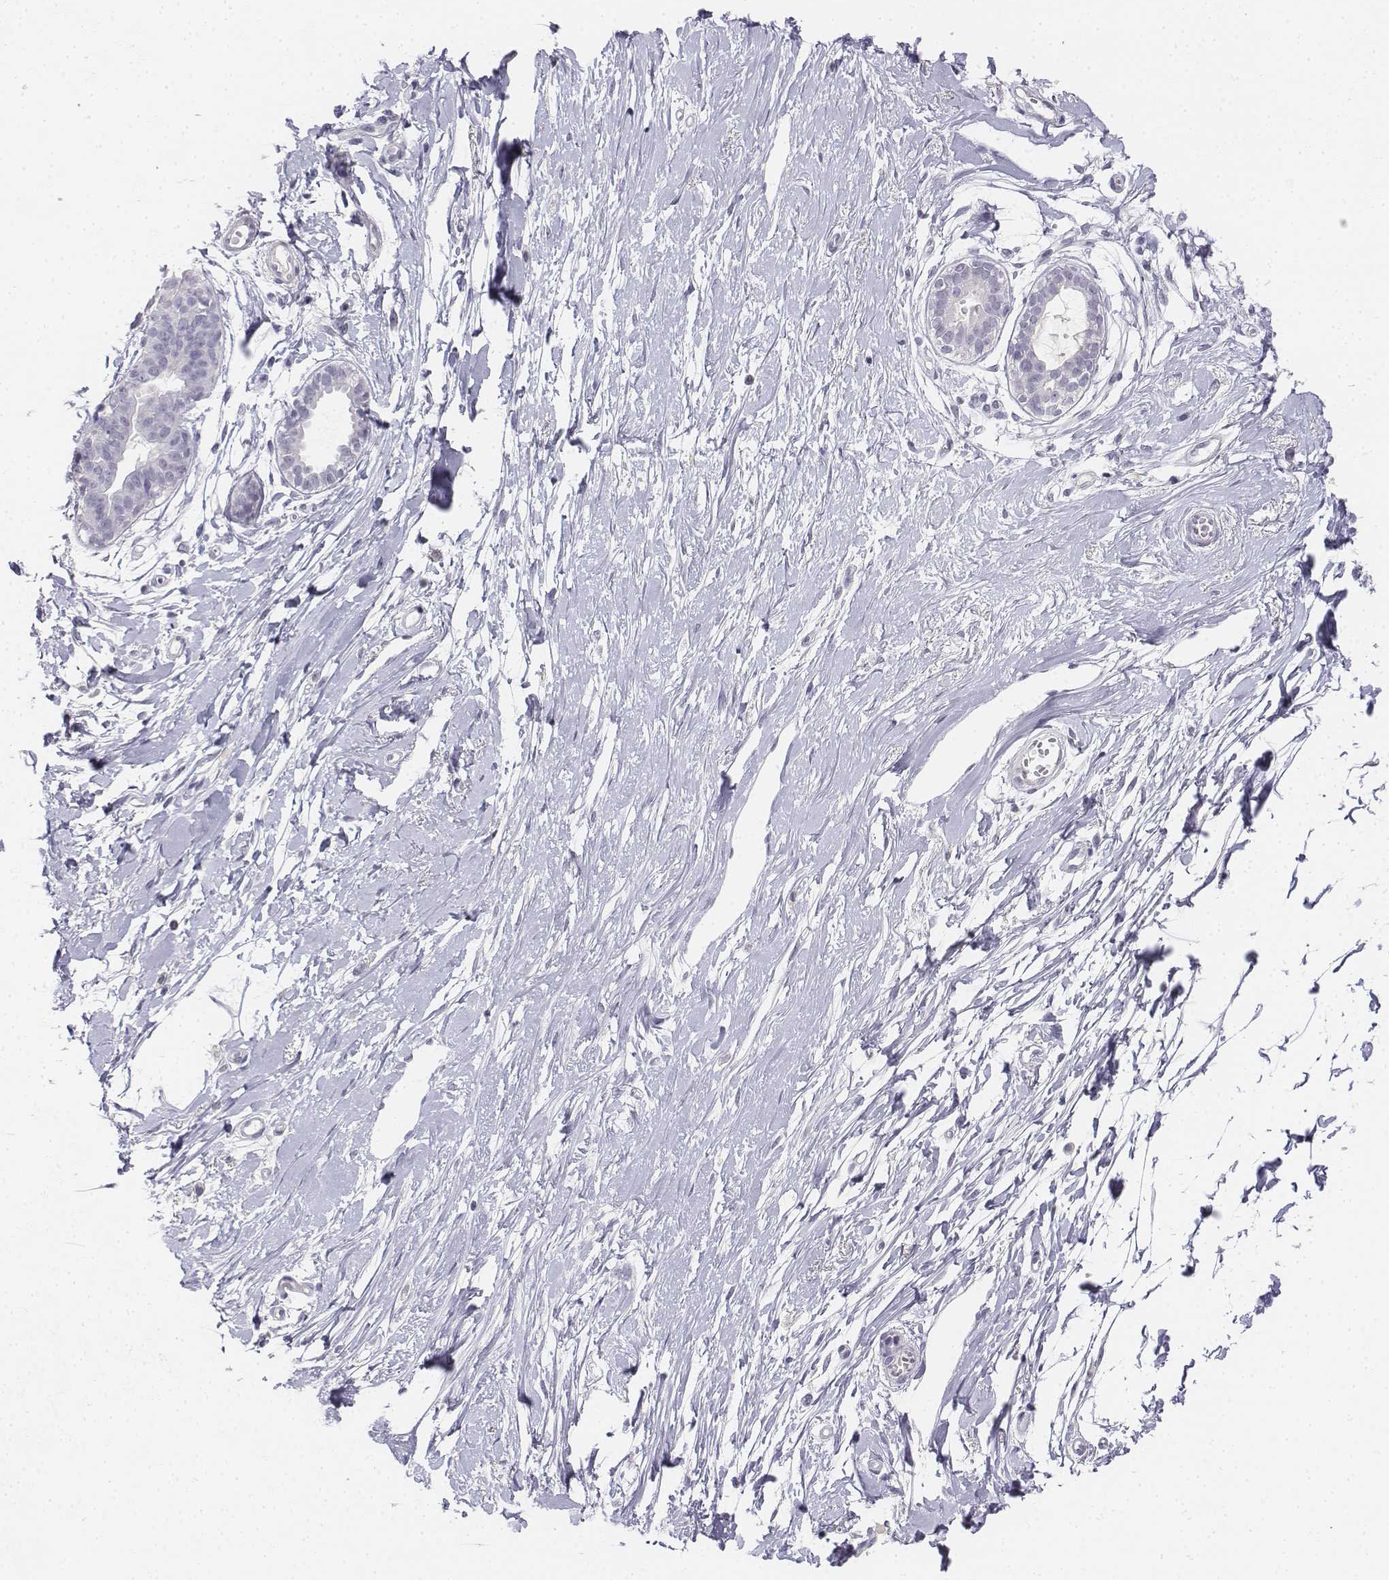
{"staining": {"intensity": "negative", "quantity": "none", "location": "none"}, "tissue": "breast", "cell_type": "Adipocytes", "image_type": "normal", "snomed": [{"axis": "morphology", "description": "Normal tissue, NOS"}, {"axis": "topography", "description": "Breast"}], "caption": "Immunohistochemistry (IHC) photomicrograph of benign breast stained for a protein (brown), which displays no expression in adipocytes. Nuclei are stained in blue.", "gene": "UCN2", "patient": {"sex": "female", "age": 49}}